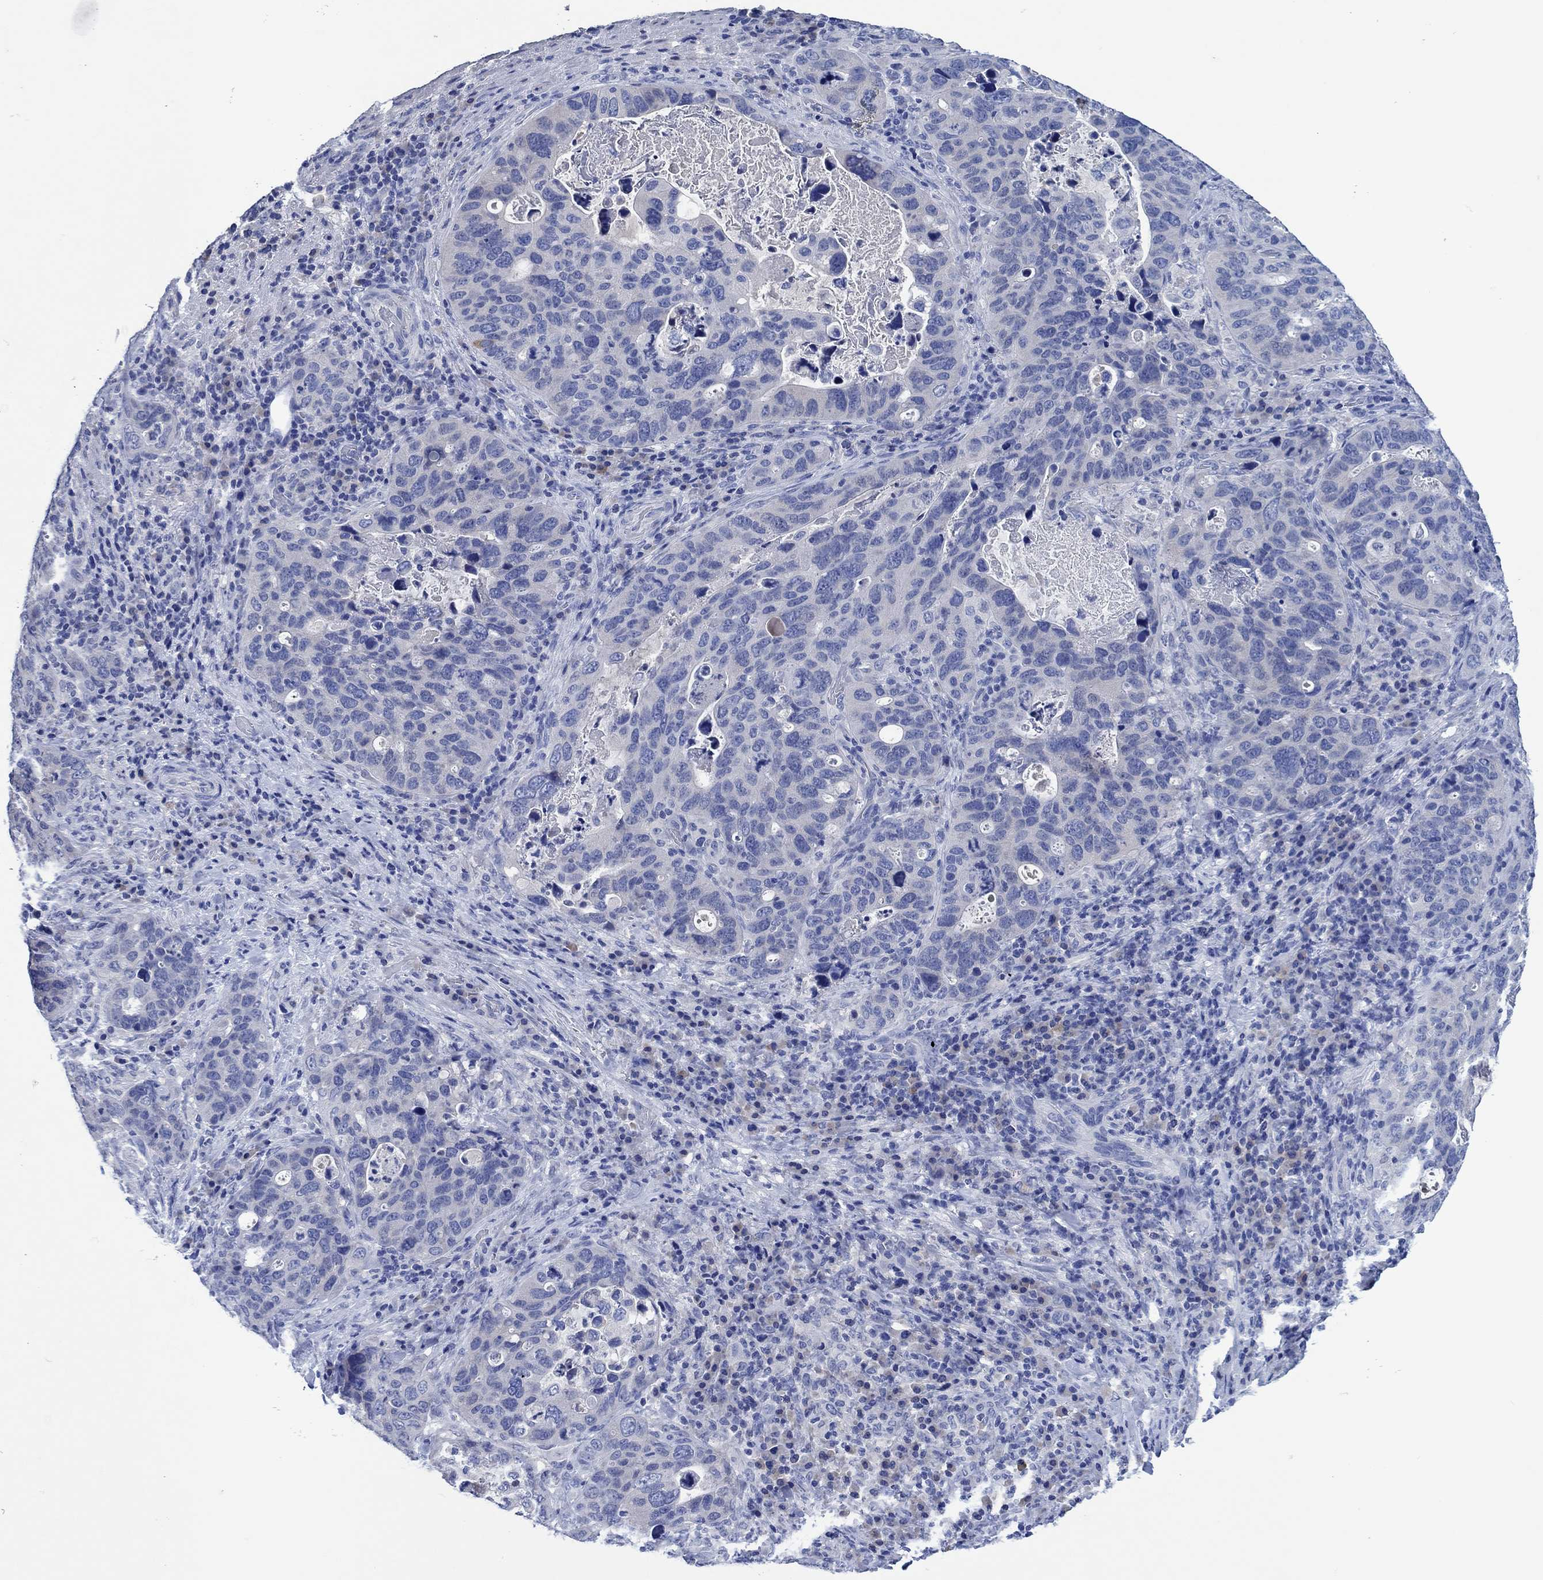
{"staining": {"intensity": "negative", "quantity": "none", "location": "none"}, "tissue": "stomach cancer", "cell_type": "Tumor cells", "image_type": "cancer", "snomed": [{"axis": "morphology", "description": "Adenocarcinoma, NOS"}, {"axis": "topography", "description": "Stomach"}], "caption": "Tumor cells show no significant protein staining in stomach cancer.", "gene": "CPNE6", "patient": {"sex": "male", "age": 54}}